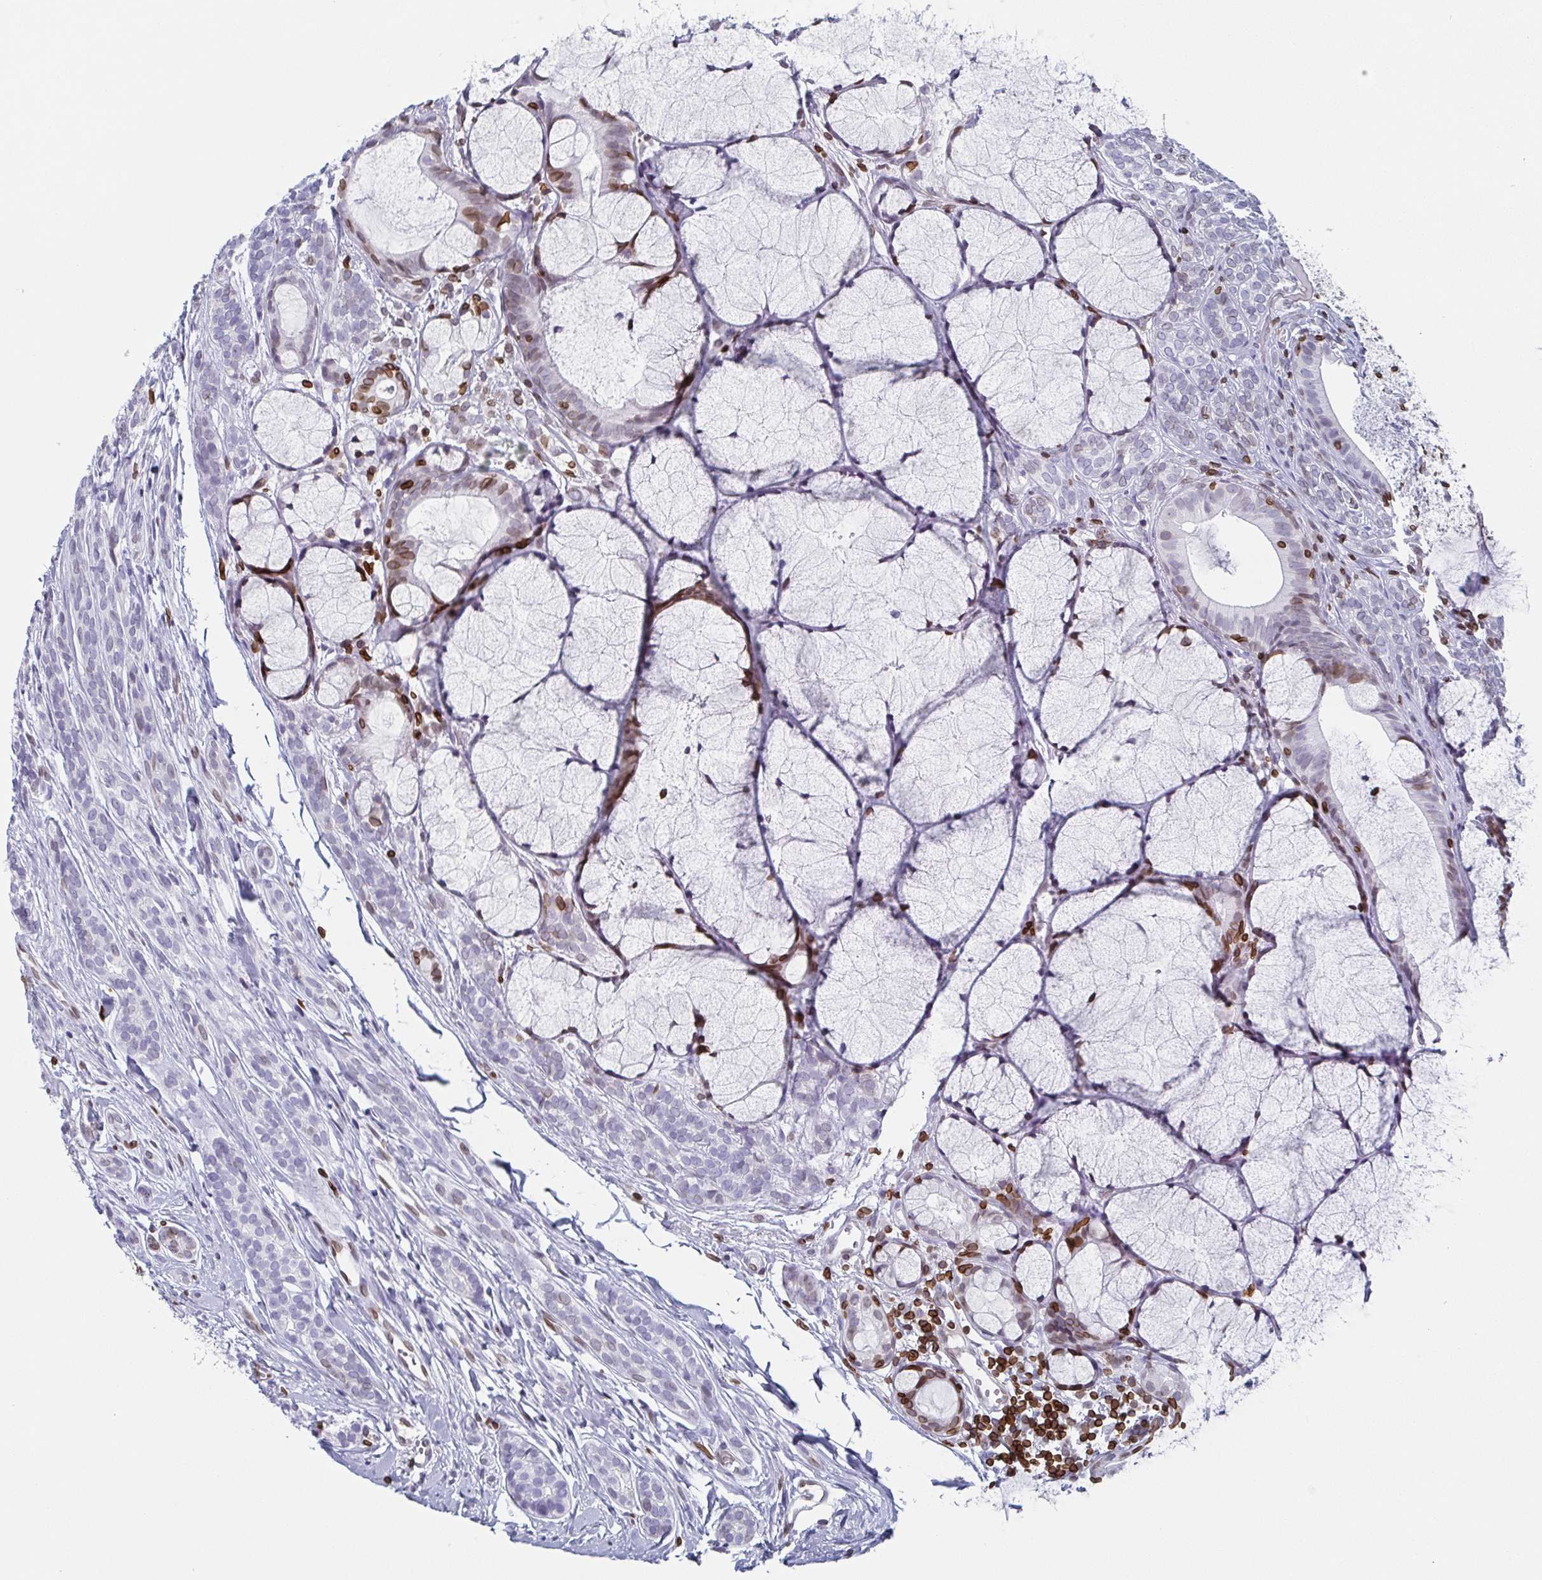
{"staining": {"intensity": "negative", "quantity": "none", "location": "none"}, "tissue": "head and neck cancer", "cell_type": "Tumor cells", "image_type": "cancer", "snomed": [{"axis": "morphology", "description": "Adenocarcinoma, NOS"}, {"axis": "topography", "description": "Head-Neck"}], "caption": "Immunohistochemical staining of adenocarcinoma (head and neck) demonstrates no significant staining in tumor cells.", "gene": "BTBD7", "patient": {"sex": "female", "age": 57}}